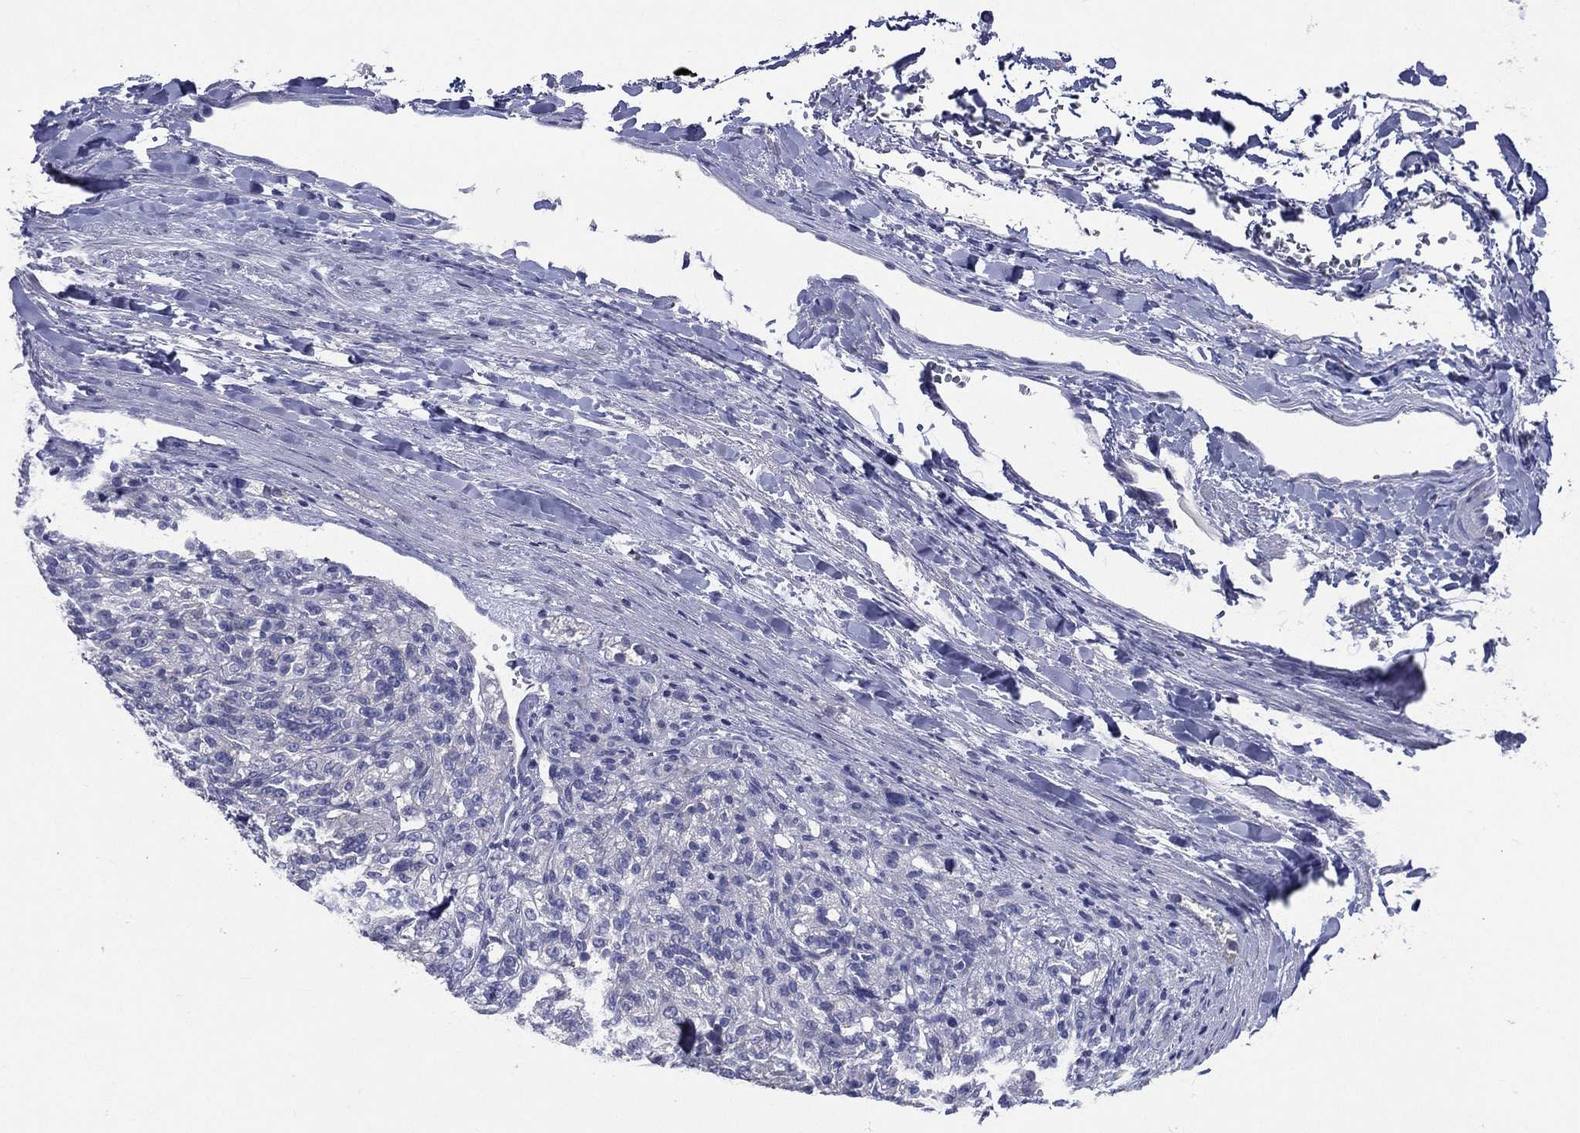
{"staining": {"intensity": "negative", "quantity": "none", "location": "none"}, "tissue": "renal cancer", "cell_type": "Tumor cells", "image_type": "cancer", "snomed": [{"axis": "morphology", "description": "Adenocarcinoma, NOS"}, {"axis": "topography", "description": "Kidney"}], "caption": "This is an IHC photomicrograph of human renal cancer. There is no staining in tumor cells.", "gene": "TGM1", "patient": {"sex": "female", "age": 63}}